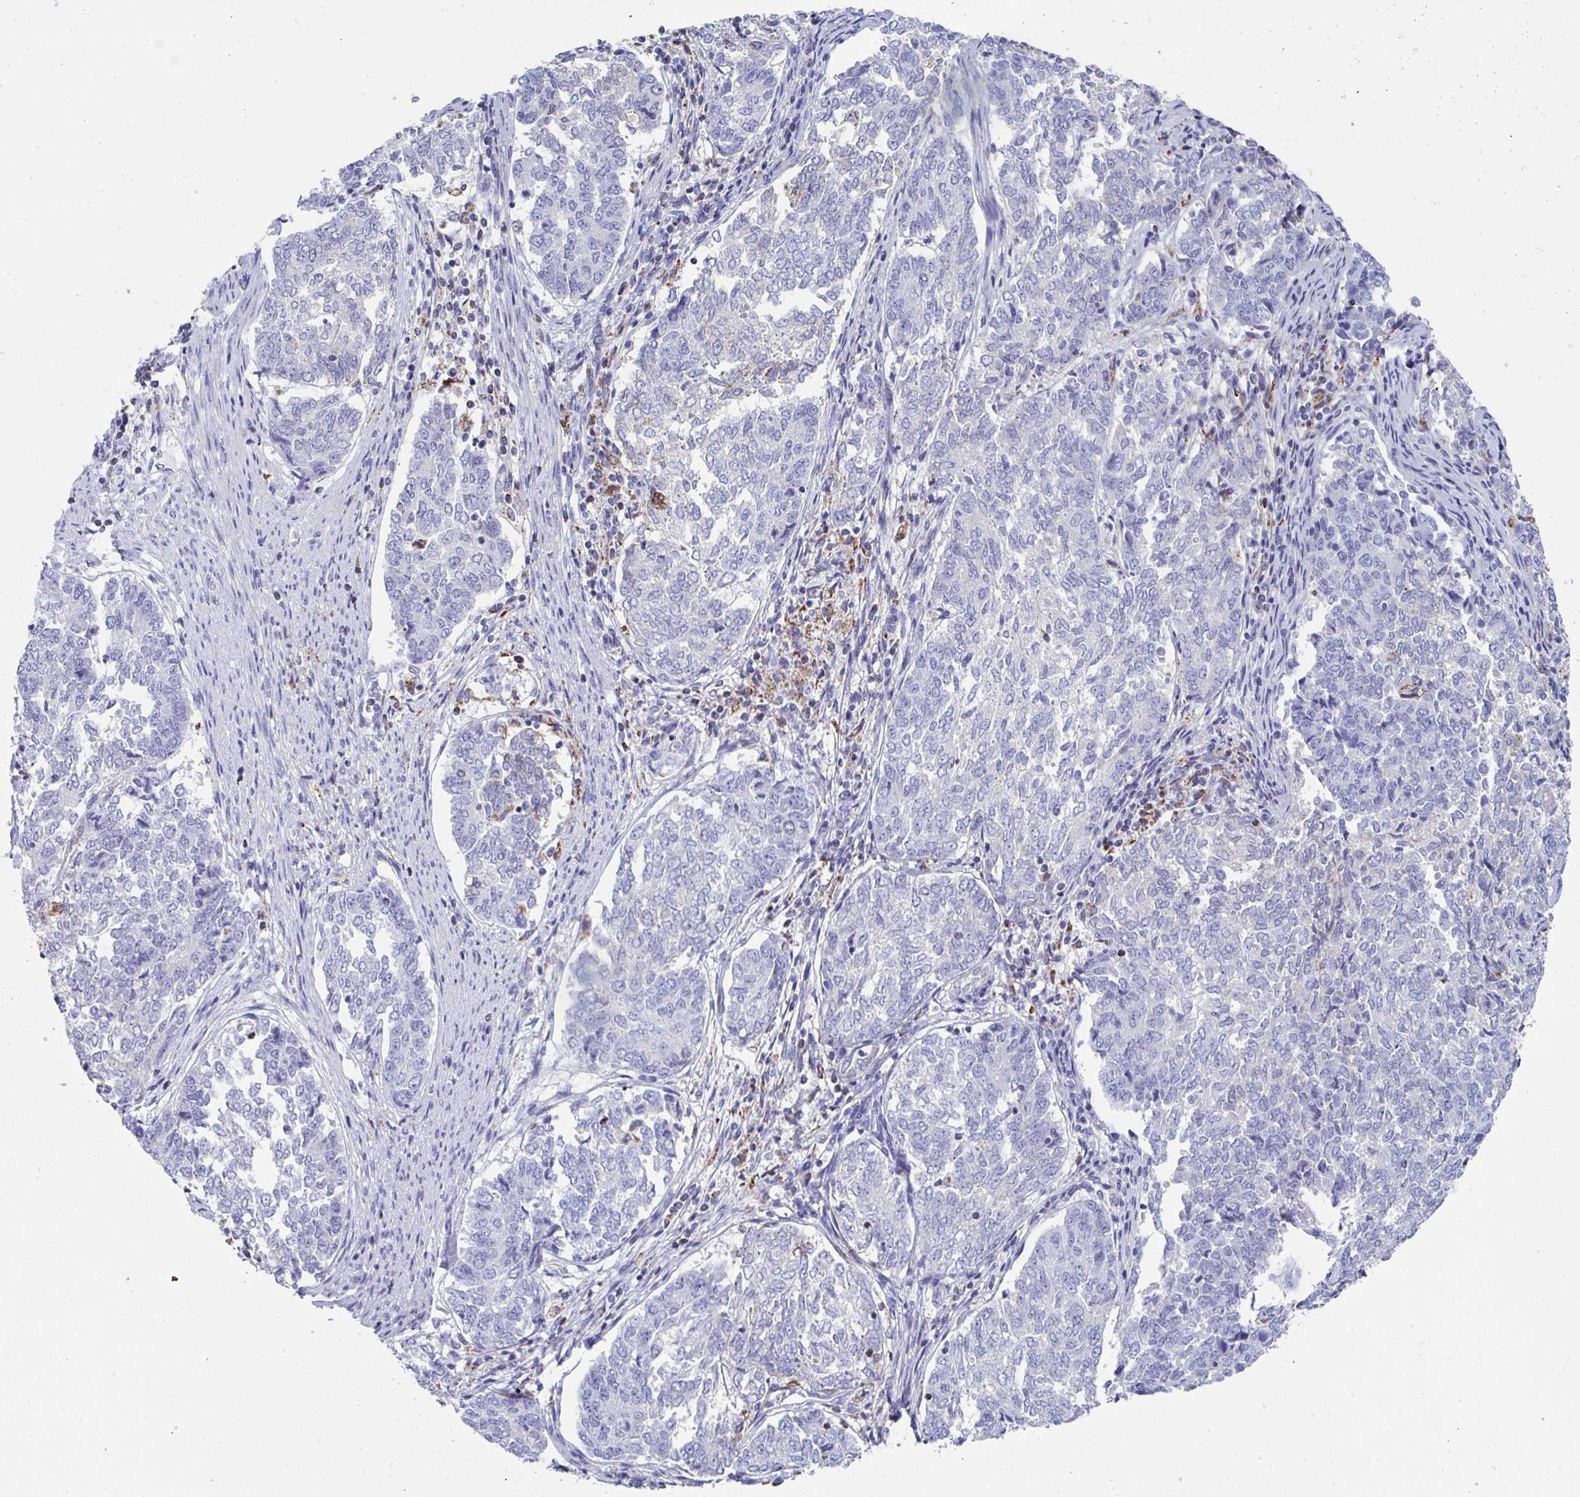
{"staining": {"intensity": "negative", "quantity": "none", "location": "none"}, "tissue": "endometrial cancer", "cell_type": "Tumor cells", "image_type": "cancer", "snomed": [{"axis": "morphology", "description": "Adenocarcinoma, NOS"}, {"axis": "topography", "description": "Endometrium"}], "caption": "Endometrial cancer (adenocarcinoma) was stained to show a protein in brown. There is no significant staining in tumor cells.", "gene": "MGAM2", "patient": {"sex": "female", "age": 80}}